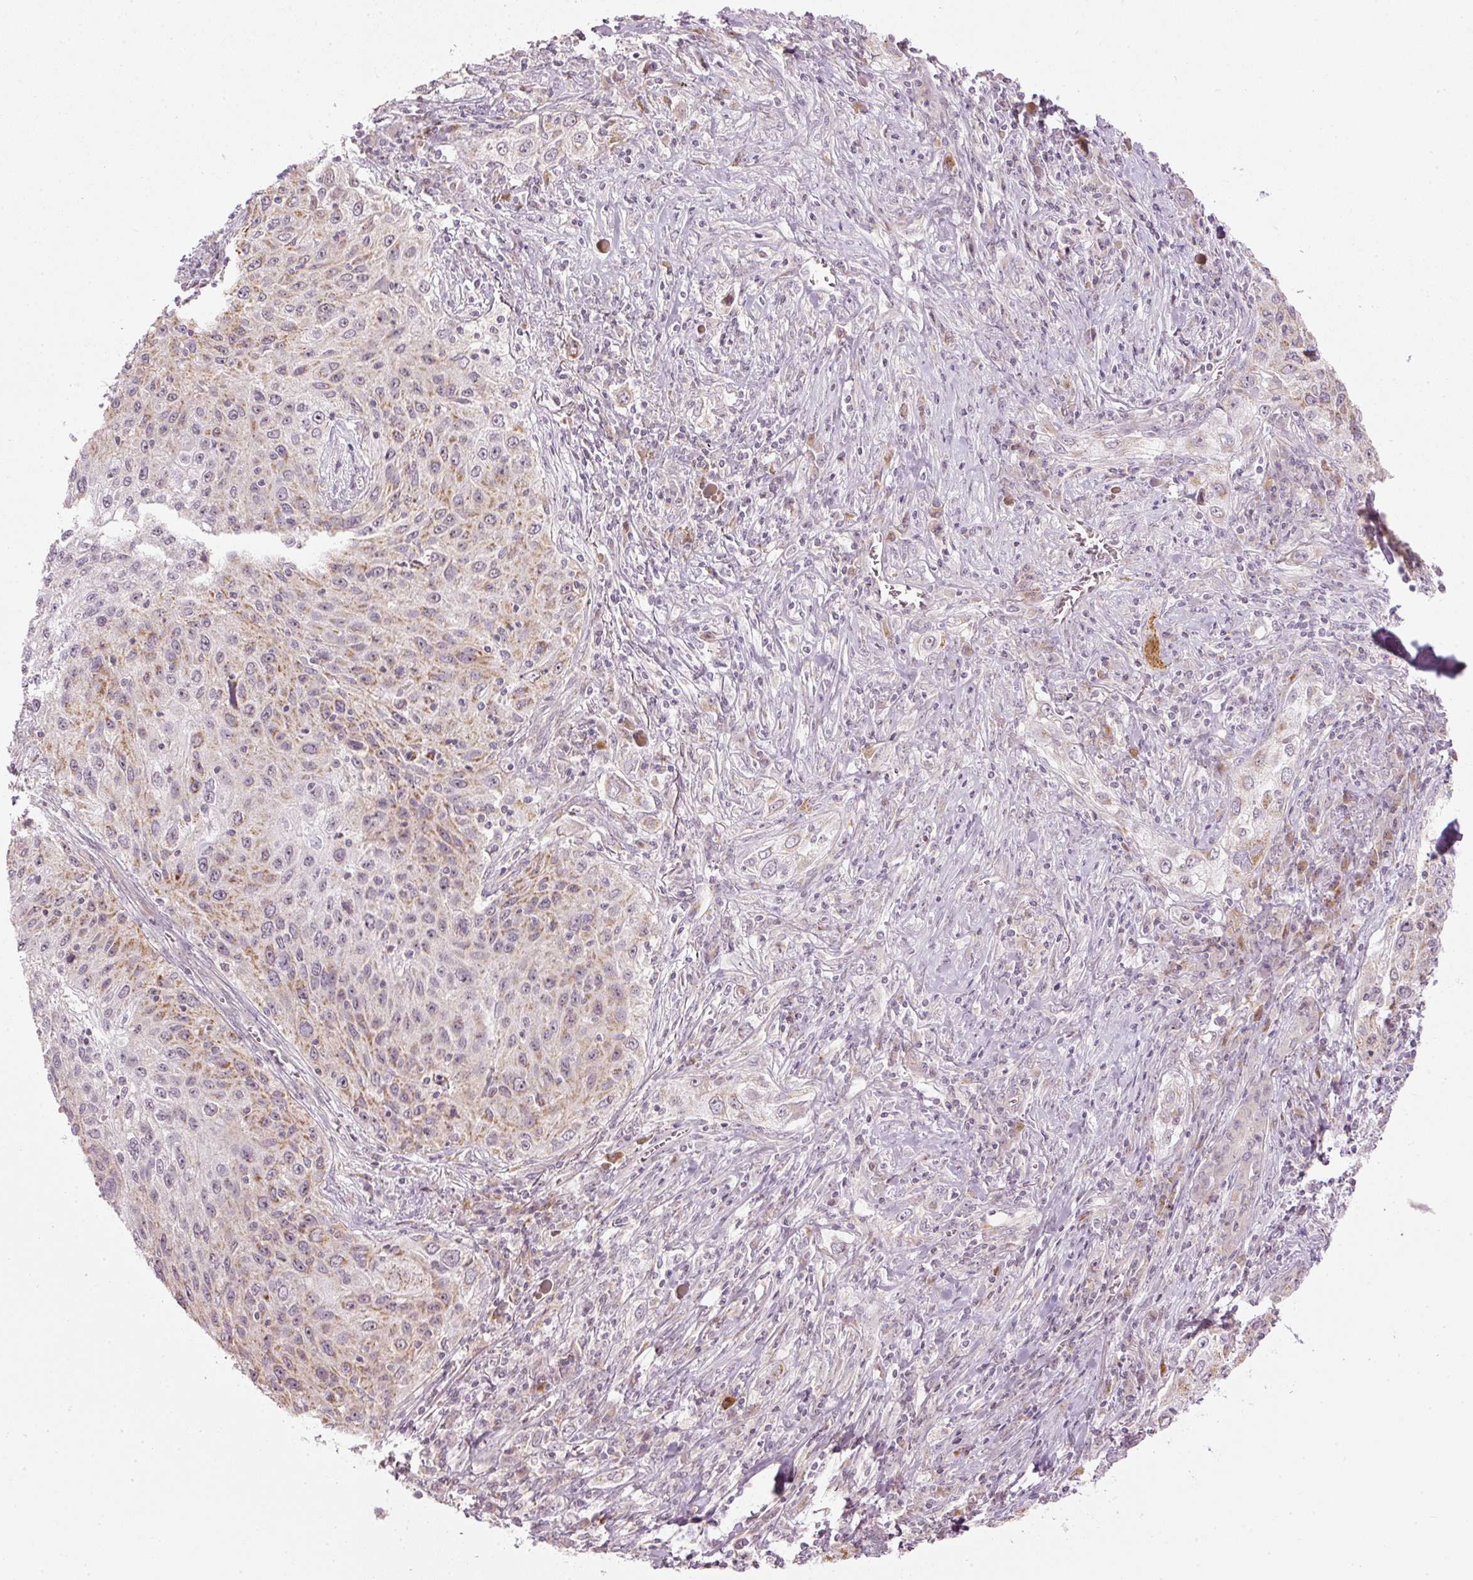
{"staining": {"intensity": "weak", "quantity": "25%-75%", "location": "cytoplasmic/membranous"}, "tissue": "lung cancer", "cell_type": "Tumor cells", "image_type": "cancer", "snomed": [{"axis": "morphology", "description": "Squamous cell carcinoma, NOS"}, {"axis": "topography", "description": "Lung"}], "caption": "IHC micrograph of human lung squamous cell carcinoma stained for a protein (brown), which demonstrates low levels of weak cytoplasmic/membranous positivity in about 25%-75% of tumor cells.", "gene": "CDC20B", "patient": {"sex": "female", "age": 69}}